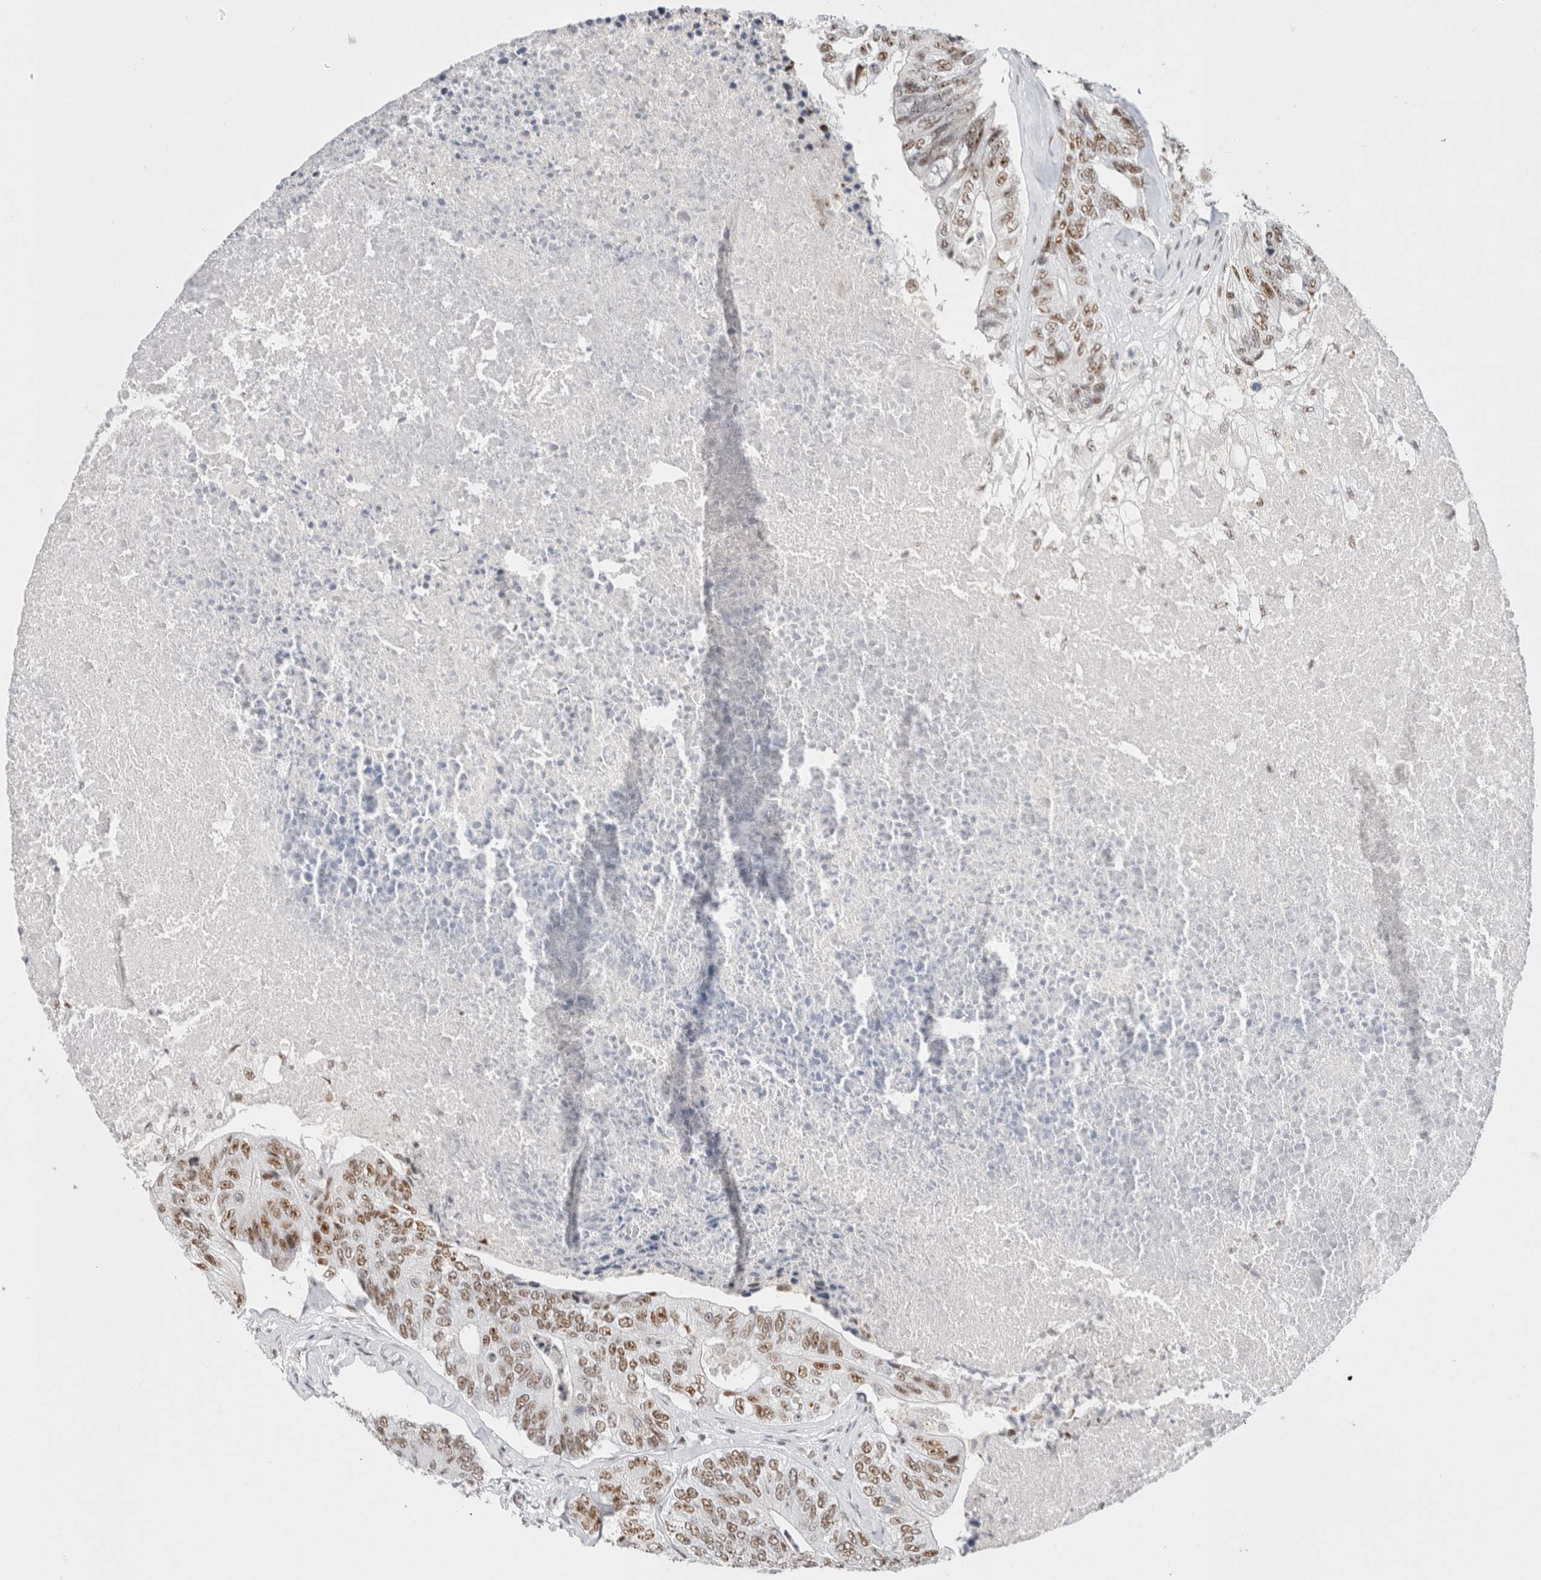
{"staining": {"intensity": "moderate", "quantity": ">75%", "location": "nuclear"}, "tissue": "colorectal cancer", "cell_type": "Tumor cells", "image_type": "cancer", "snomed": [{"axis": "morphology", "description": "Adenocarcinoma, NOS"}, {"axis": "topography", "description": "Colon"}], "caption": "Moderate nuclear protein expression is present in approximately >75% of tumor cells in colorectal cancer.", "gene": "COPS7A", "patient": {"sex": "female", "age": 67}}